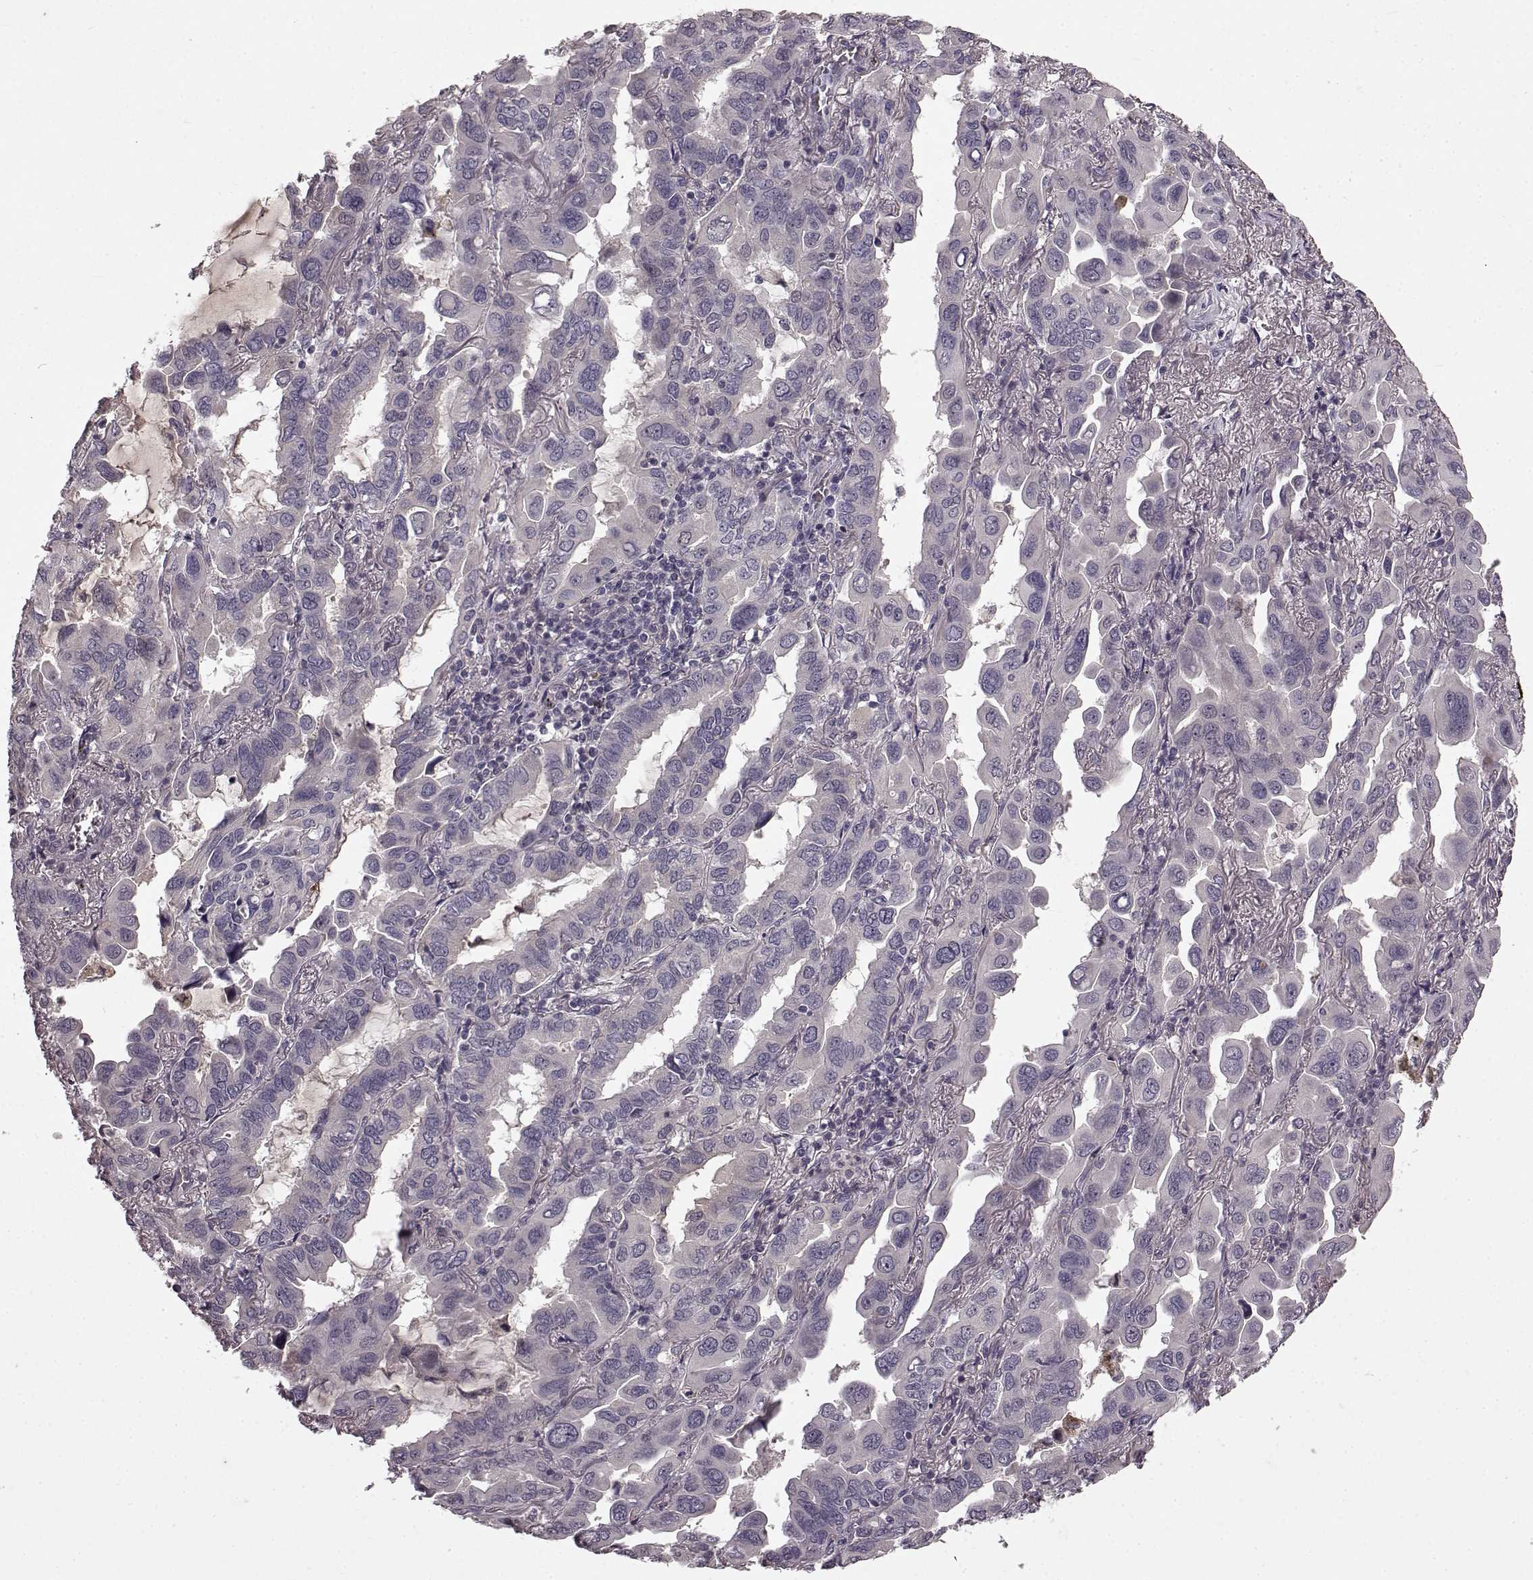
{"staining": {"intensity": "negative", "quantity": "none", "location": "none"}, "tissue": "lung cancer", "cell_type": "Tumor cells", "image_type": "cancer", "snomed": [{"axis": "morphology", "description": "Adenocarcinoma, NOS"}, {"axis": "topography", "description": "Lung"}], "caption": "An image of lung cancer stained for a protein exhibits no brown staining in tumor cells. (DAB (3,3'-diaminobenzidine) immunohistochemistry (IHC) visualized using brightfield microscopy, high magnification).", "gene": "SLC22A18", "patient": {"sex": "male", "age": 64}}